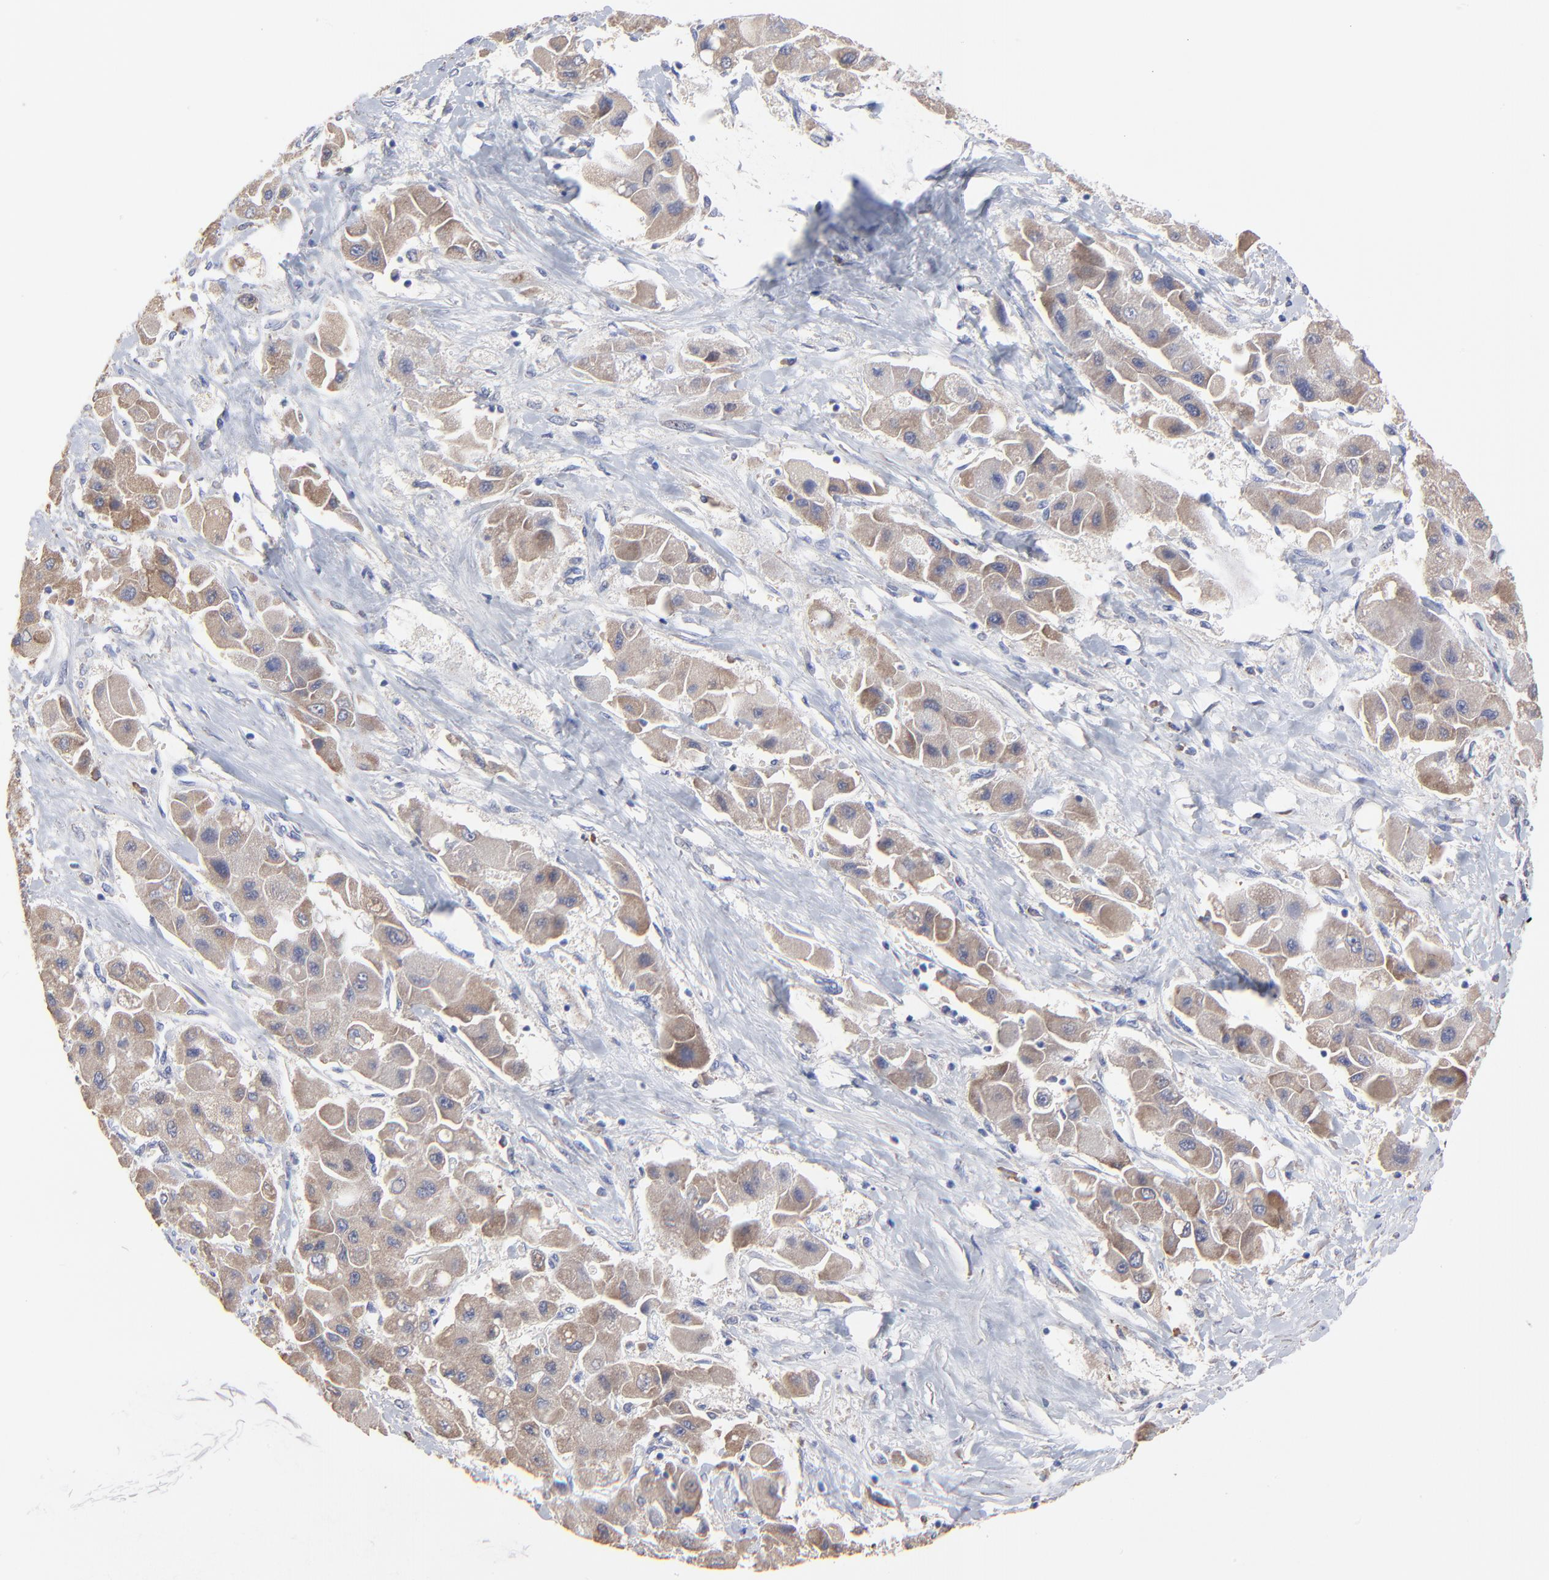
{"staining": {"intensity": "moderate", "quantity": ">75%", "location": "cytoplasmic/membranous"}, "tissue": "liver cancer", "cell_type": "Tumor cells", "image_type": "cancer", "snomed": [{"axis": "morphology", "description": "Carcinoma, Hepatocellular, NOS"}, {"axis": "topography", "description": "Liver"}], "caption": "High-magnification brightfield microscopy of liver cancer stained with DAB (3,3'-diaminobenzidine) (brown) and counterstained with hematoxylin (blue). tumor cells exhibit moderate cytoplasmic/membranous expression is seen in approximately>75% of cells. The protein of interest is shown in brown color, while the nuclei are stained blue.", "gene": "PPFIBP2", "patient": {"sex": "male", "age": 24}}